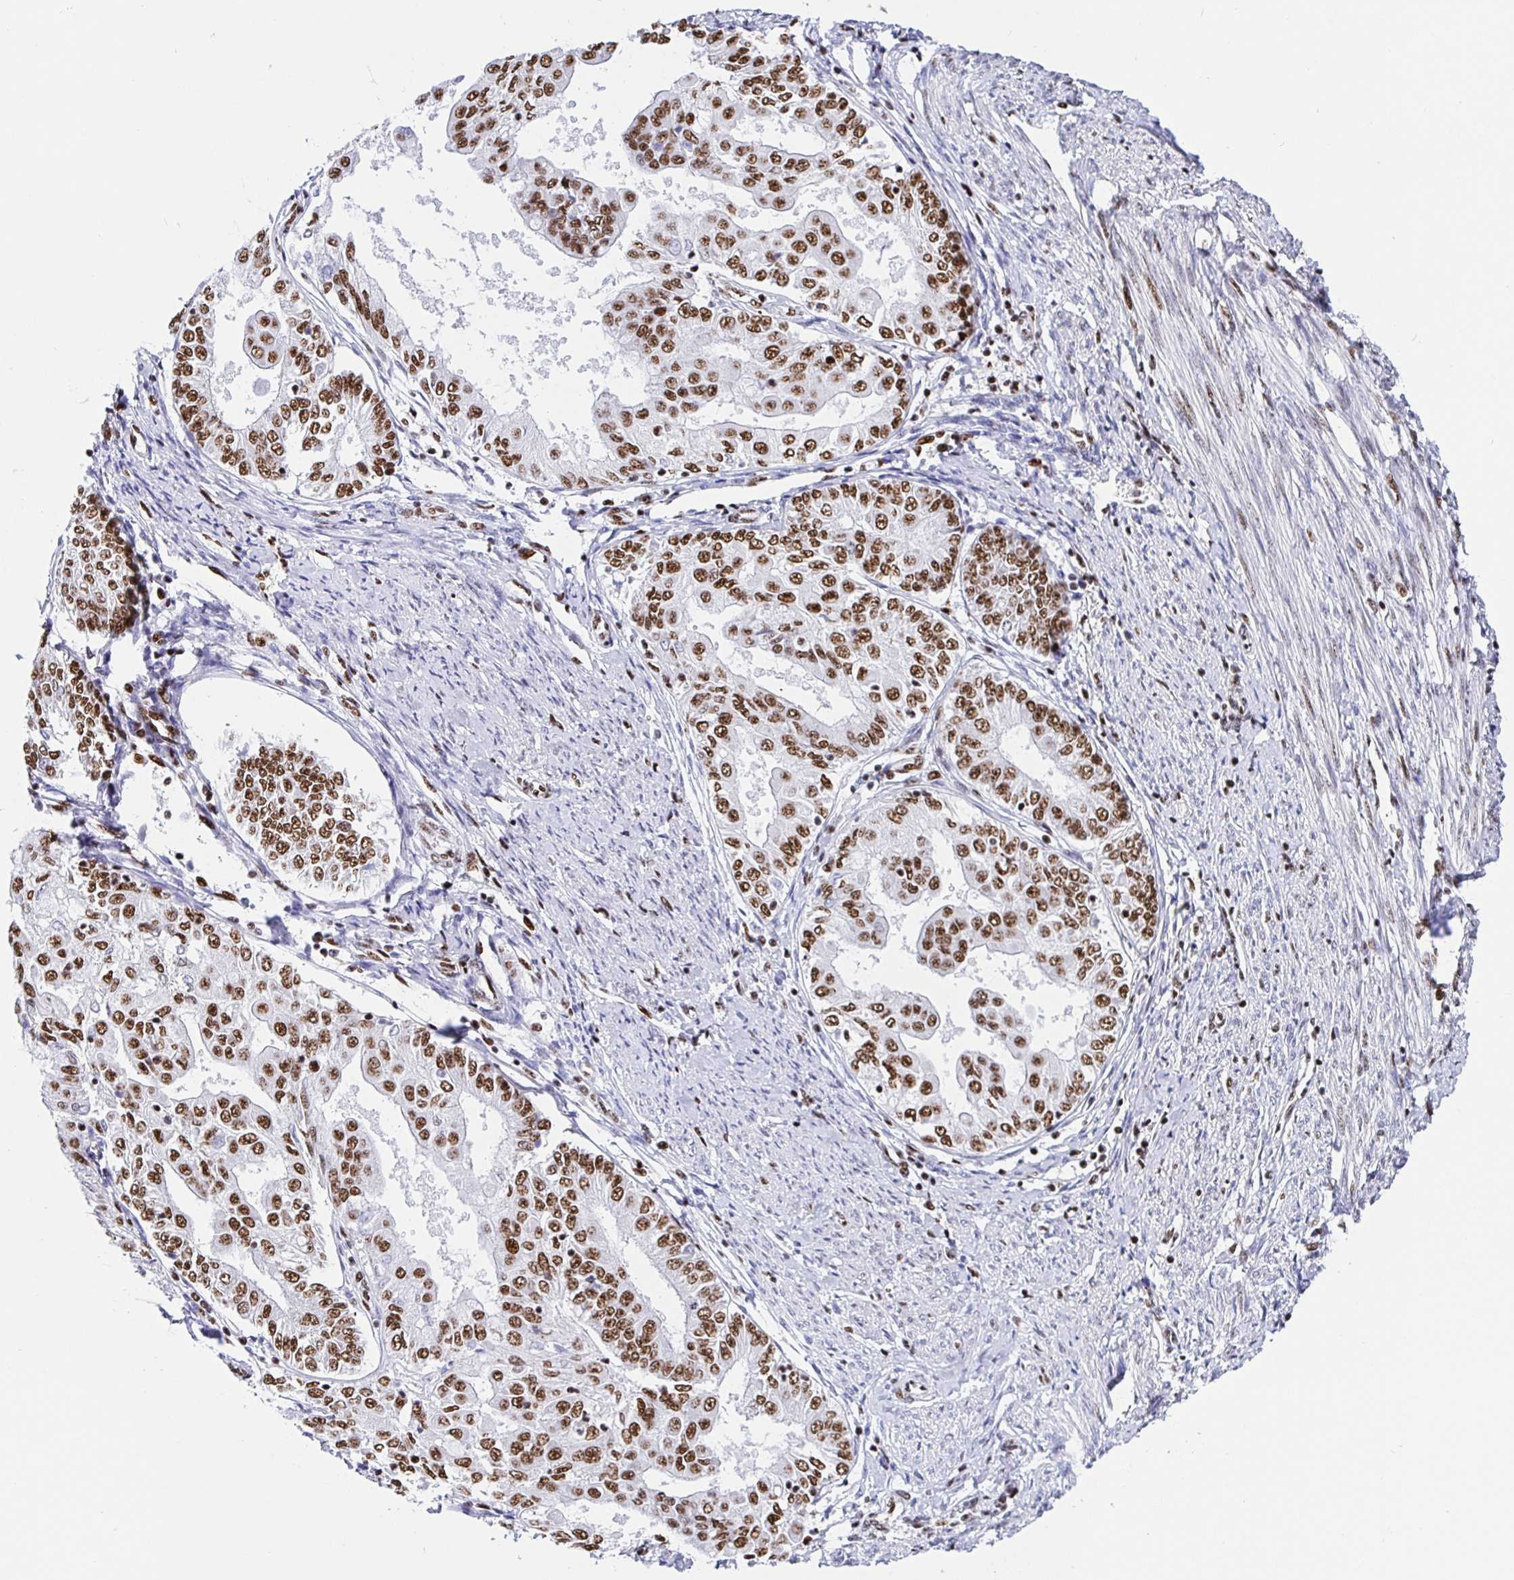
{"staining": {"intensity": "moderate", "quantity": ">75%", "location": "nuclear"}, "tissue": "endometrial cancer", "cell_type": "Tumor cells", "image_type": "cancer", "snomed": [{"axis": "morphology", "description": "Adenocarcinoma, NOS"}, {"axis": "topography", "description": "Endometrium"}], "caption": "Endometrial cancer stained with DAB IHC reveals medium levels of moderate nuclear staining in approximately >75% of tumor cells.", "gene": "SETD5", "patient": {"sex": "female", "age": 68}}